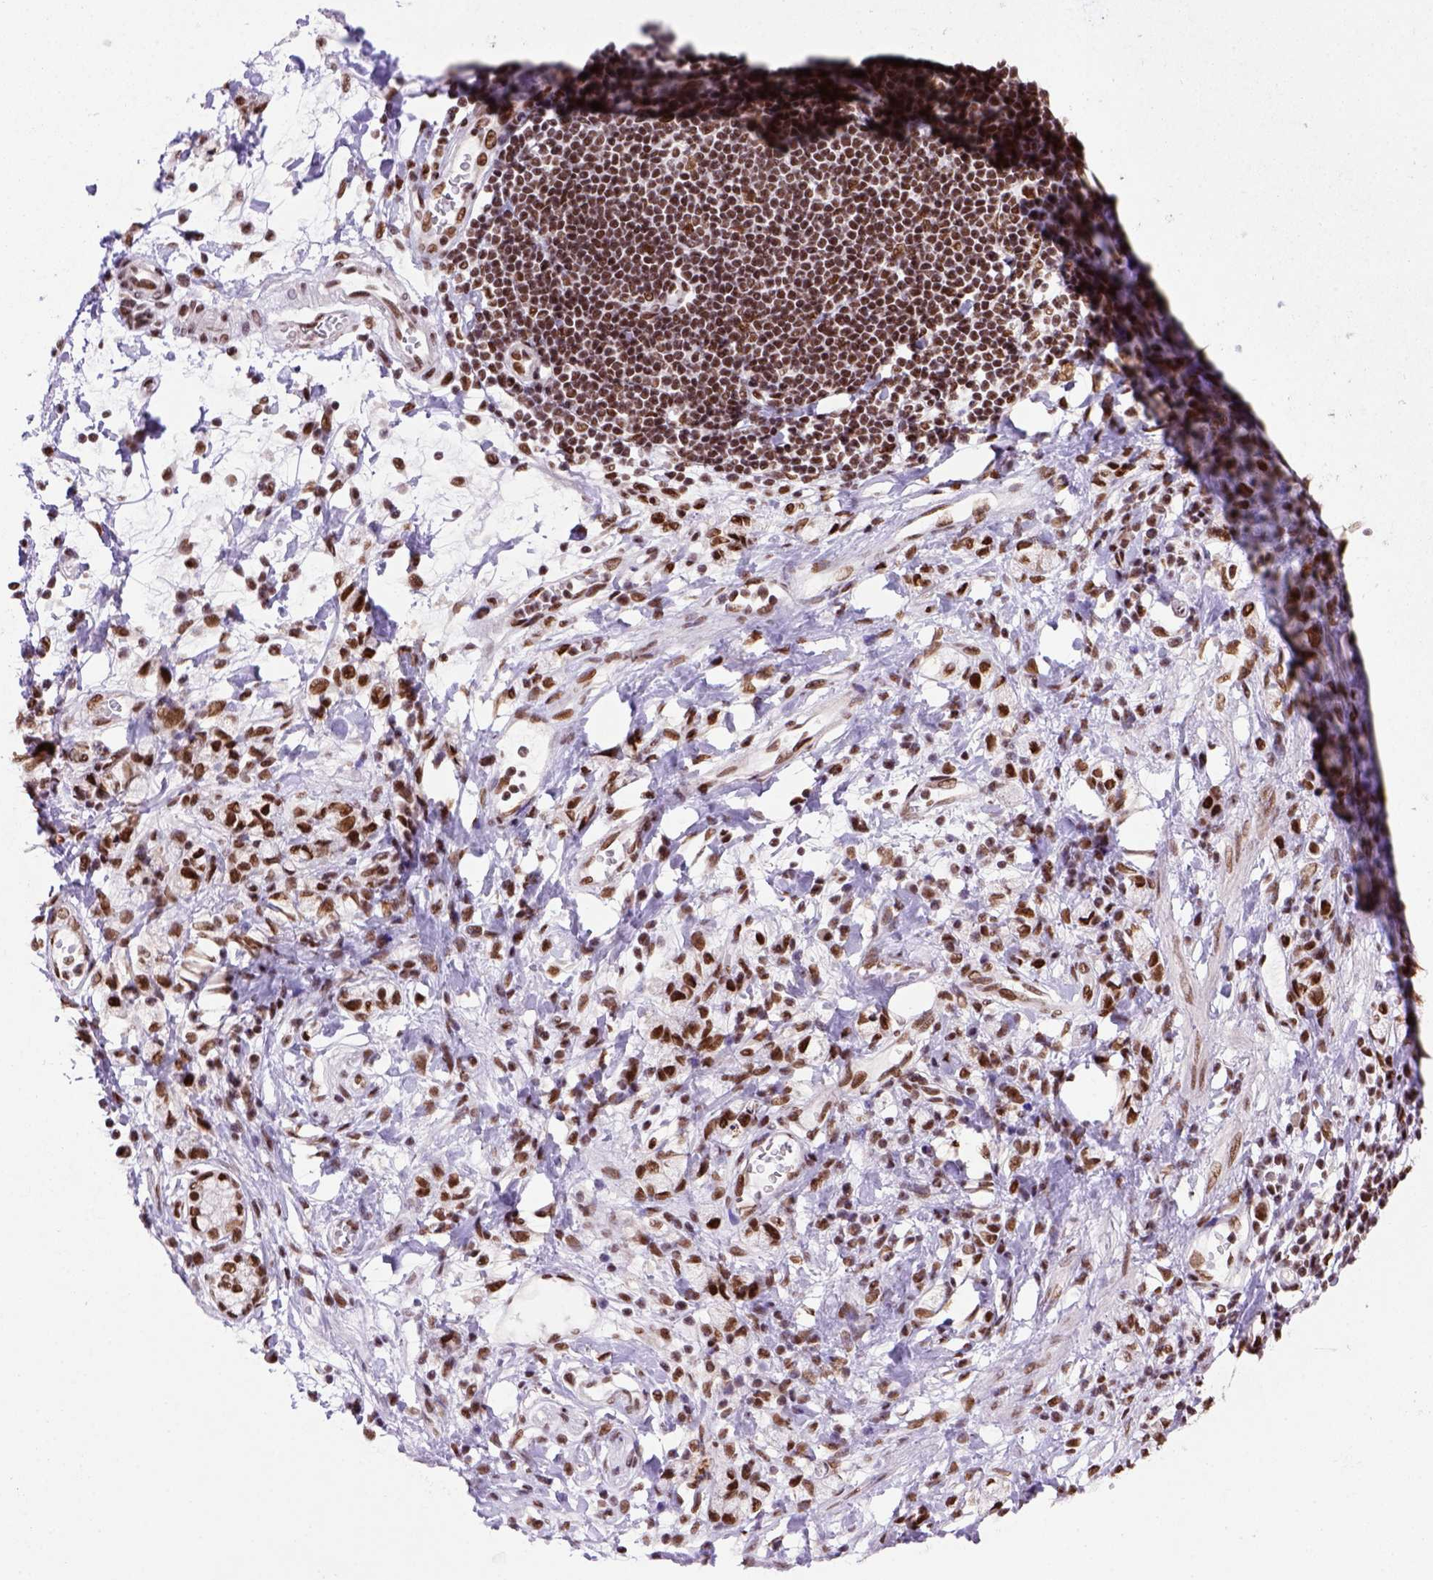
{"staining": {"intensity": "moderate", "quantity": ">75%", "location": "nuclear"}, "tissue": "stomach cancer", "cell_type": "Tumor cells", "image_type": "cancer", "snomed": [{"axis": "morphology", "description": "Adenocarcinoma, NOS"}, {"axis": "topography", "description": "Stomach"}], "caption": "This micrograph exhibits immunohistochemistry staining of human stomach cancer (adenocarcinoma), with medium moderate nuclear positivity in approximately >75% of tumor cells.", "gene": "NSMCE2", "patient": {"sex": "male", "age": 58}}